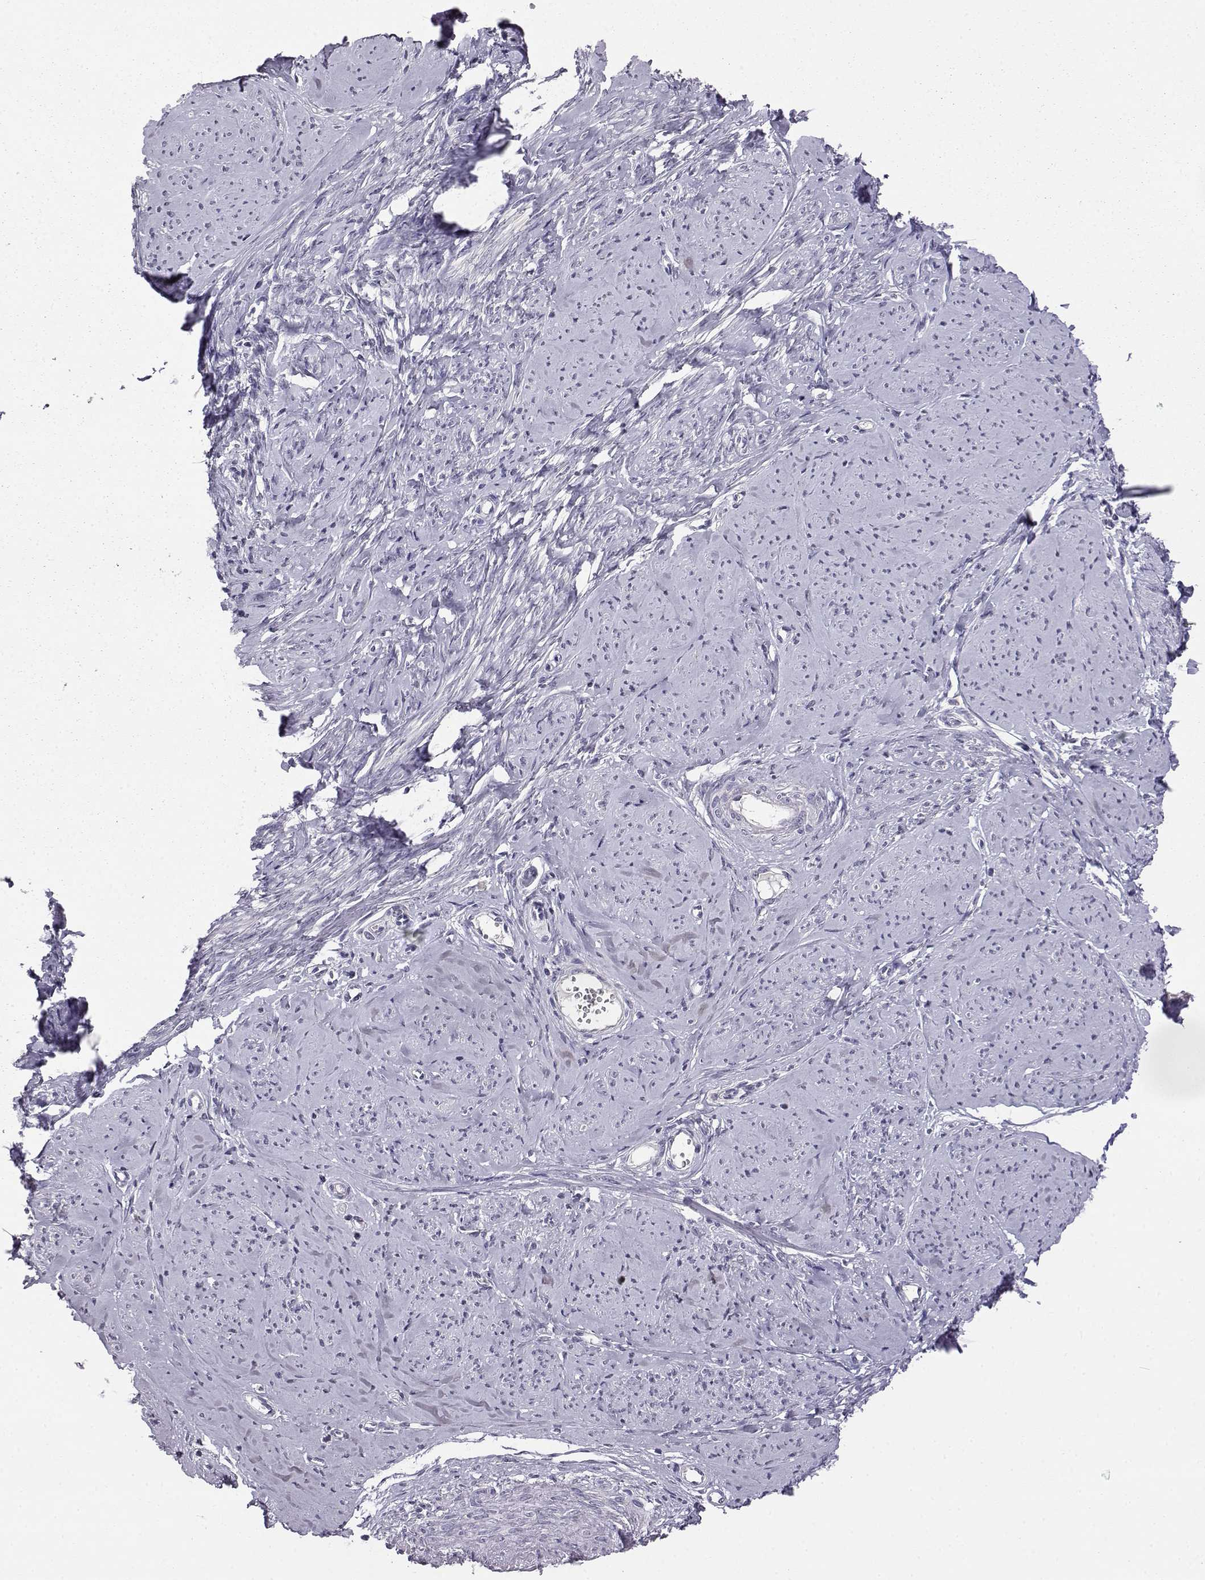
{"staining": {"intensity": "negative", "quantity": "none", "location": "none"}, "tissue": "smooth muscle", "cell_type": "Smooth muscle cells", "image_type": "normal", "snomed": [{"axis": "morphology", "description": "Normal tissue, NOS"}, {"axis": "topography", "description": "Smooth muscle"}], "caption": "Smooth muscle stained for a protein using immunohistochemistry (IHC) demonstrates no expression smooth muscle cells.", "gene": "AKR1B1", "patient": {"sex": "female", "age": 48}}